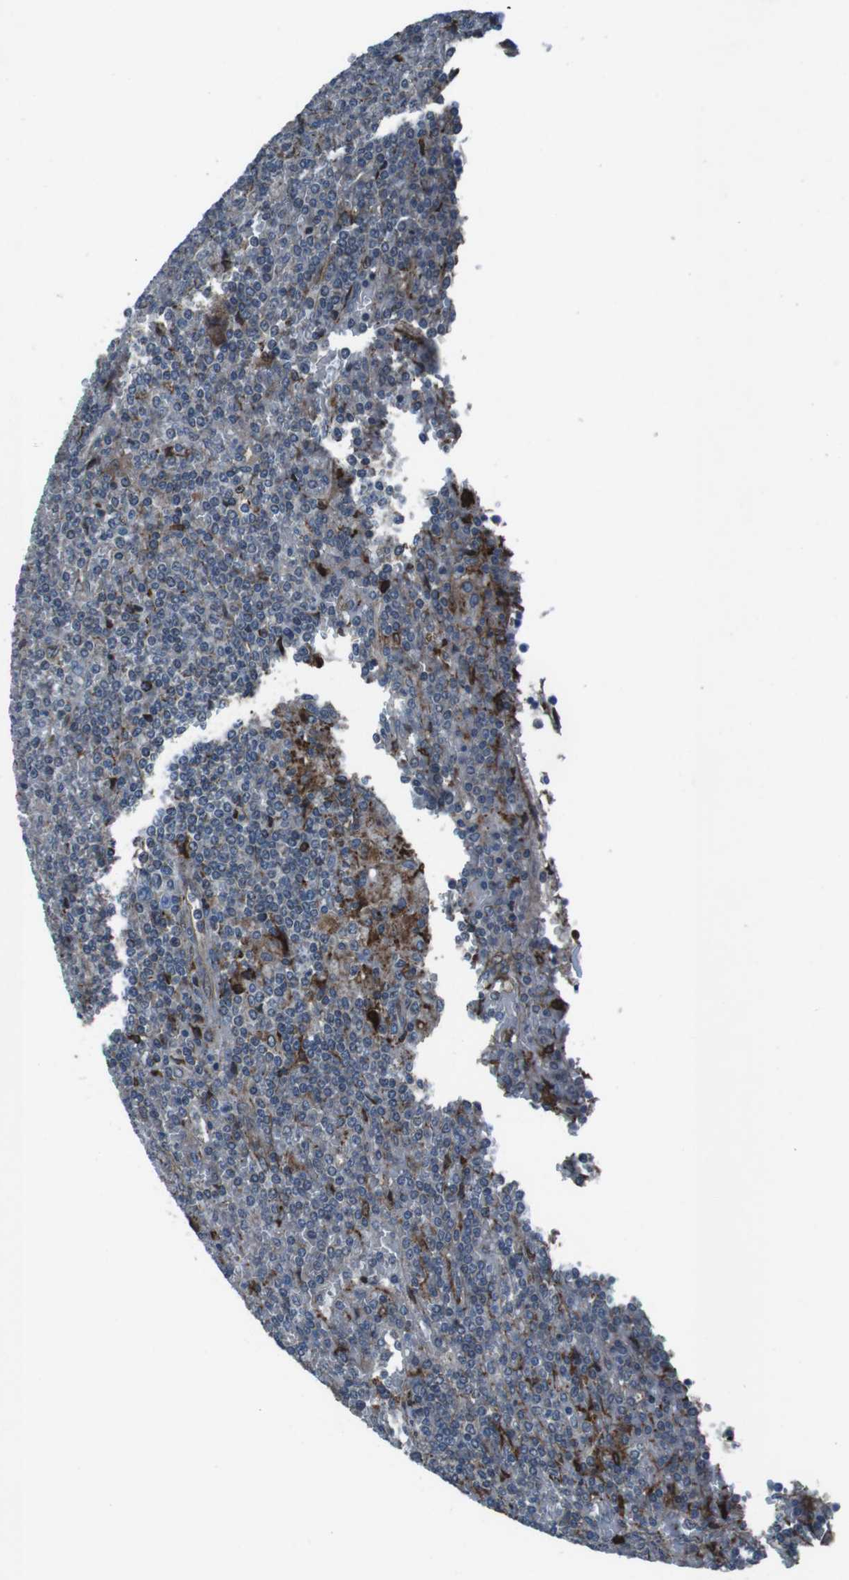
{"staining": {"intensity": "moderate", "quantity": "<25%", "location": "cytoplasmic/membranous"}, "tissue": "lymphoma", "cell_type": "Tumor cells", "image_type": "cancer", "snomed": [{"axis": "morphology", "description": "Malignant lymphoma, non-Hodgkin's type, Low grade"}, {"axis": "topography", "description": "Spleen"}], "caption": "A micrograph showing moderate cytoplasmic/membranous positivity in about <25% of tumor cells in malignant lymphoma, non-Hodgkin's type (low-grade), as visualized by brown immunohistochemical staining.", "gene": "GDF10", "patient": {"sex": "female", "age": 19}}